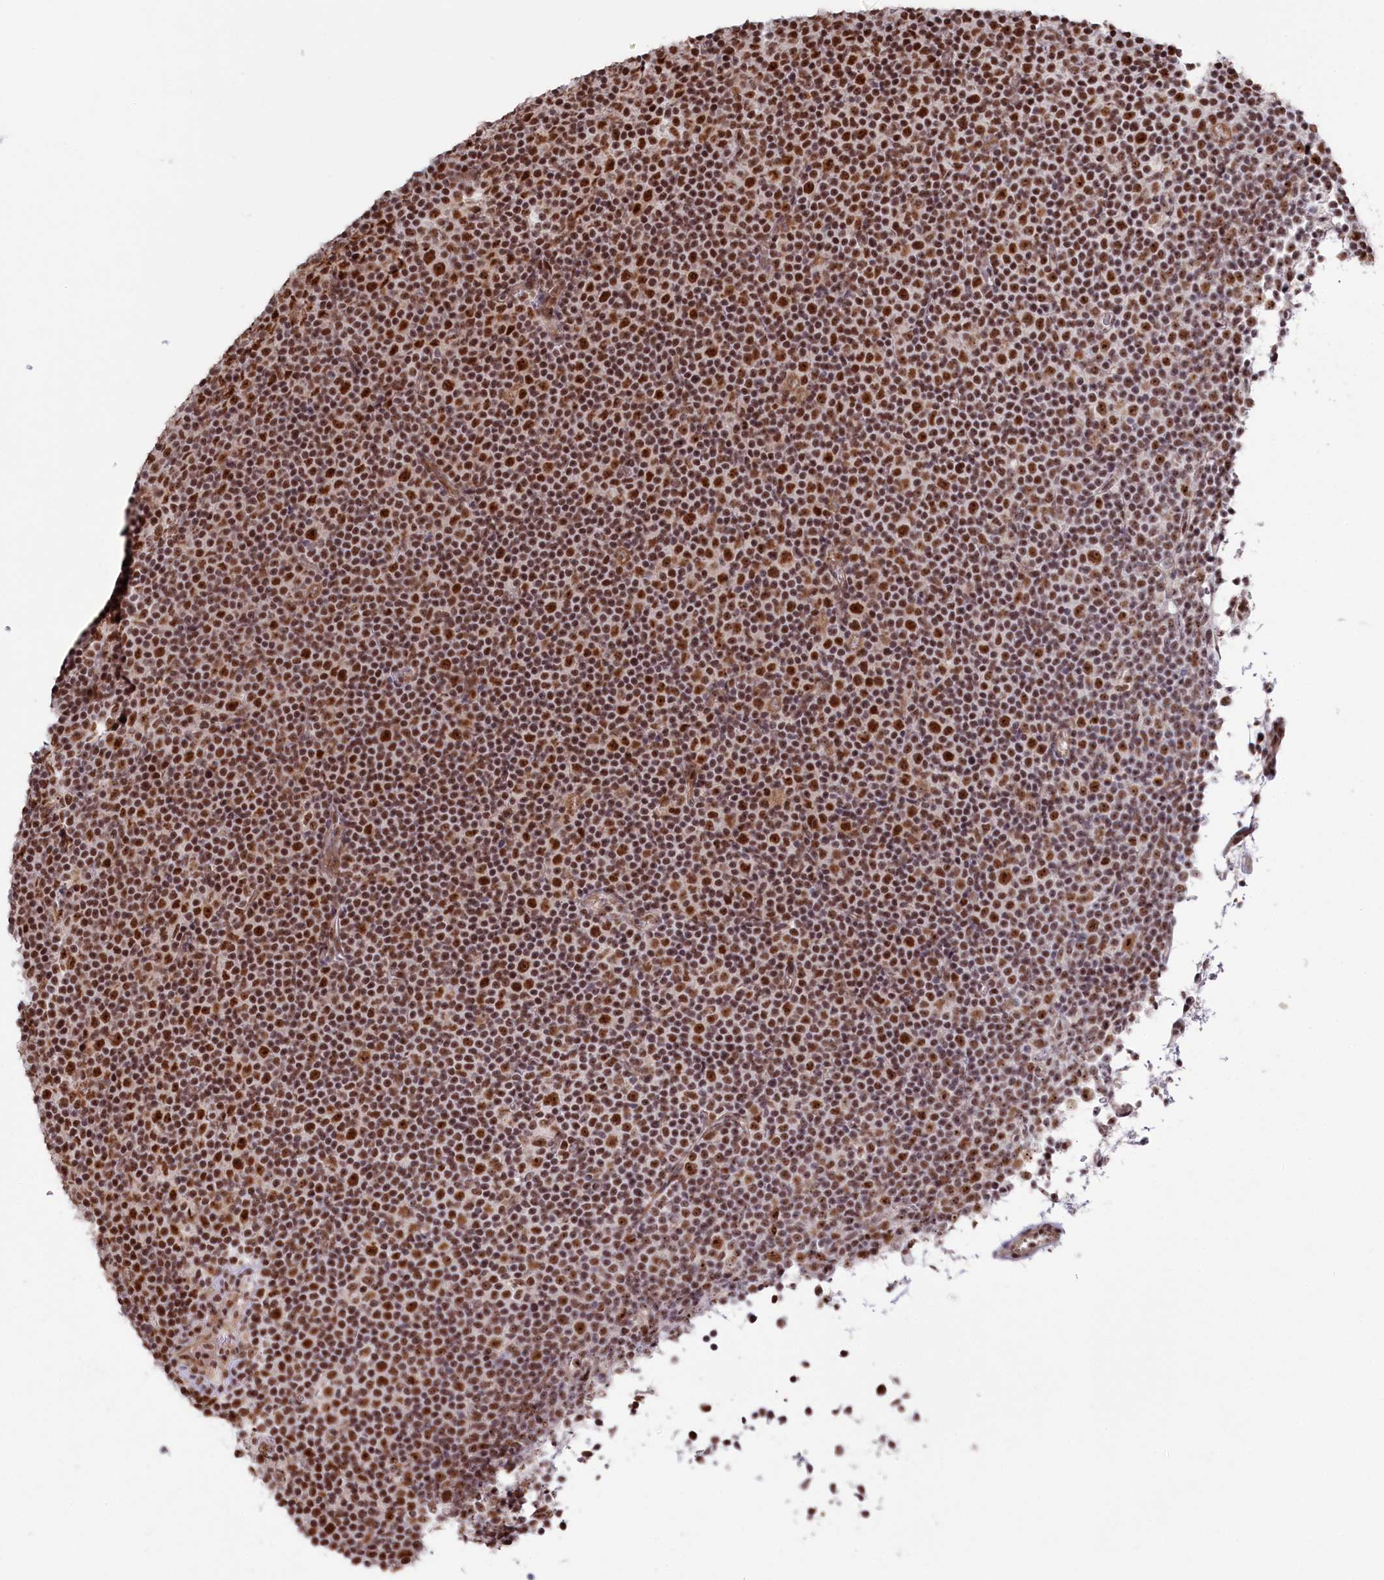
{"staining": {"intensity": "strong", "quantity": ">75%", "location": "nuclear"}, "tissue": "lymphoma", "cell_type": "Tumor cells", "image_type": "cancer", "snomed": [{"axis": "morphology", "description": "Malignant lymphoma, non-Hodgkin's type, Low grade"}, {"axis": "topography", "description": "Lymph node"}], "caption": "Brown immunohistochemical staining in human lymphoma exhibits strong nuclear expression in approximately >75% of tumor cells.", "gene": "POLR2H", "patient": {"sex": "female", "age": 67}}